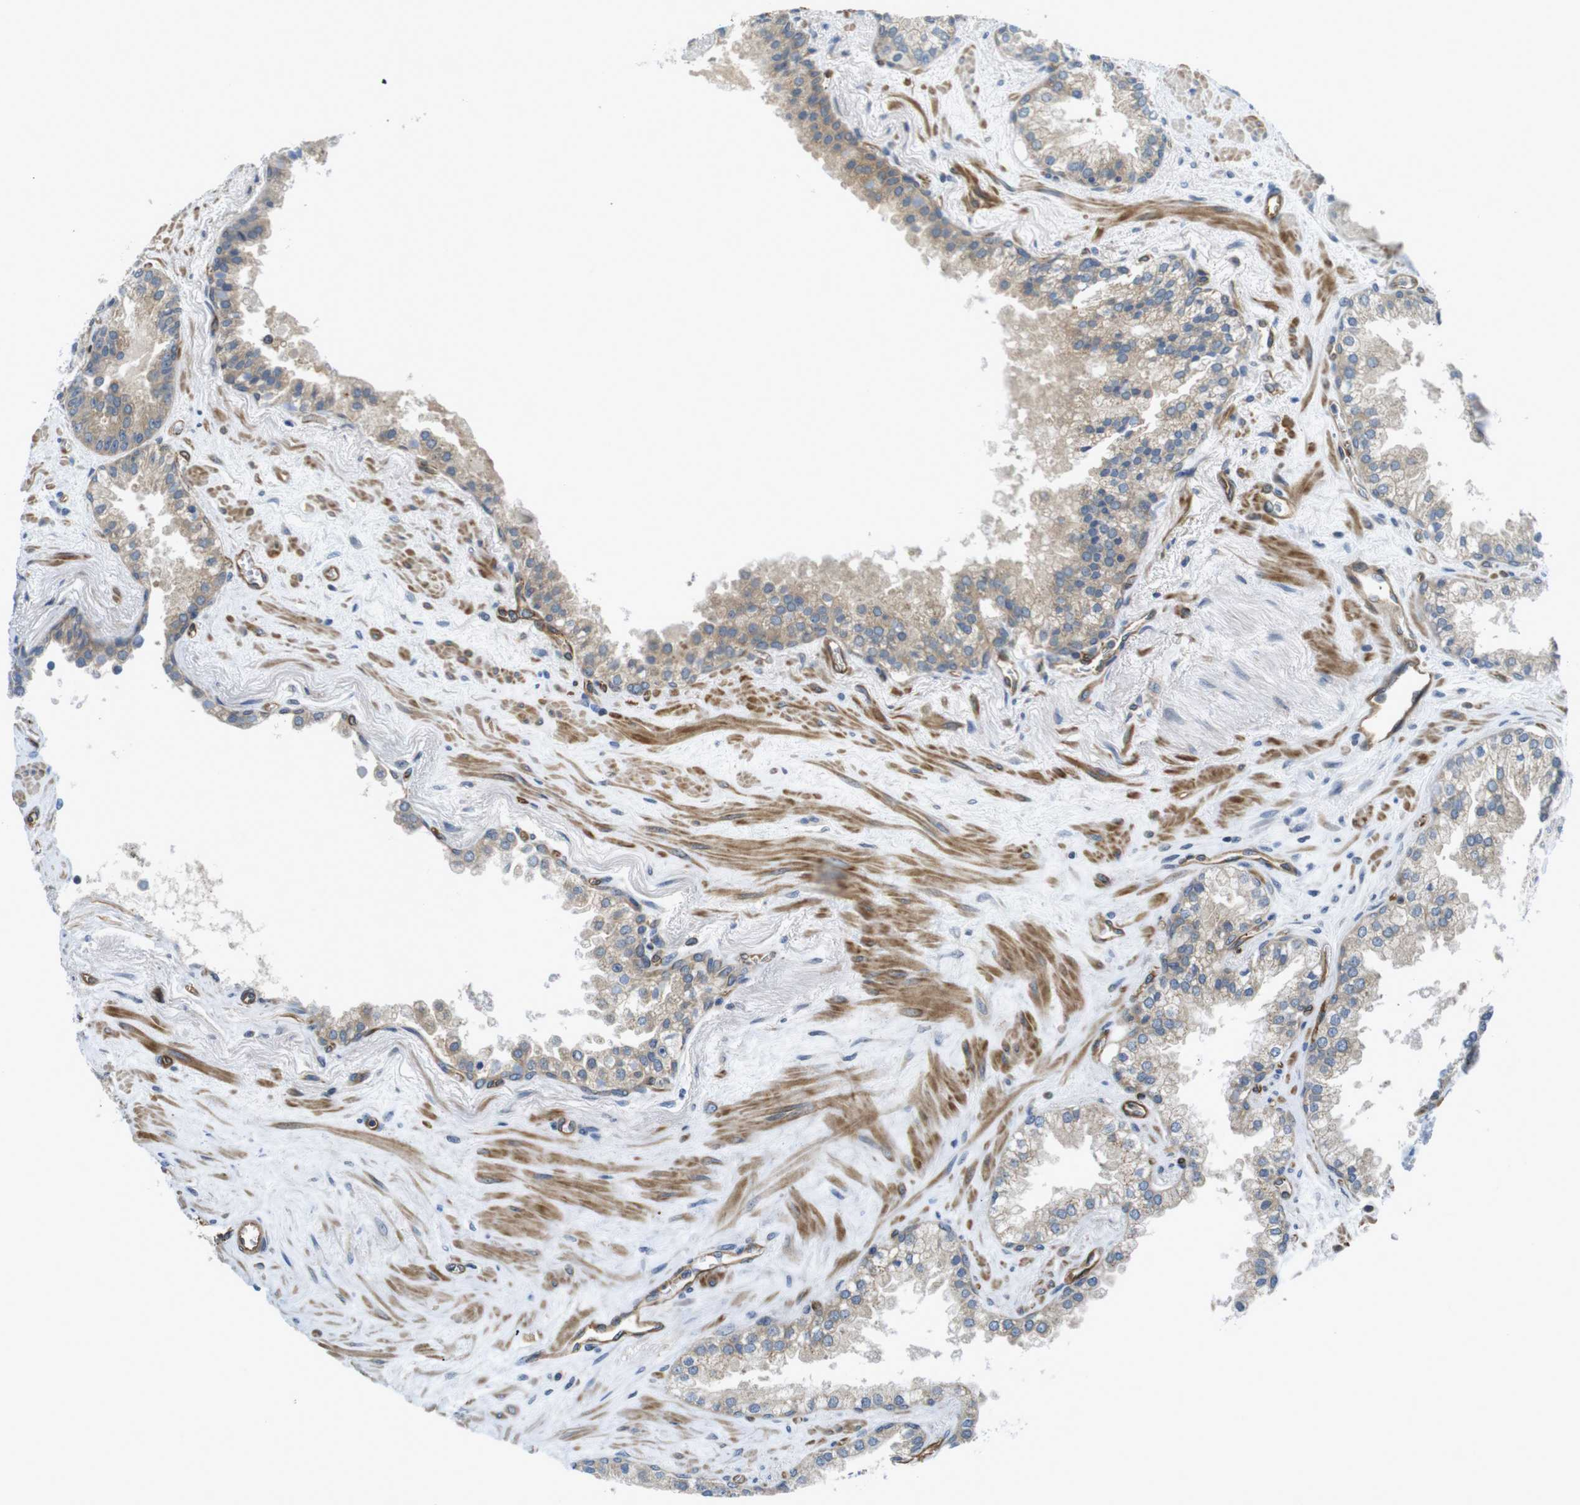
{"staining": {"intensity": "weak", "quantity": ">75%", "location": "cytoplasmic/membranous"}, "tissue": "prostate cancer", "cell_type": "Tumor cells", "image_type": "cancer", "snomed": [{"axis": "morphology", "description": "Adenocarcinoma, Low grade"}, {"axis": "topography", "description": "Prostate"}], "caption": "There is low levels of weak cytoplasmic/membranous staining in tumor cells of prostate cancer (adenocarcinoma (low-grade)), as demonstrated by immunohistochemical staining (brown color).", "gene": "TSC1", "patient": {"sex": "male", "age": 60}}